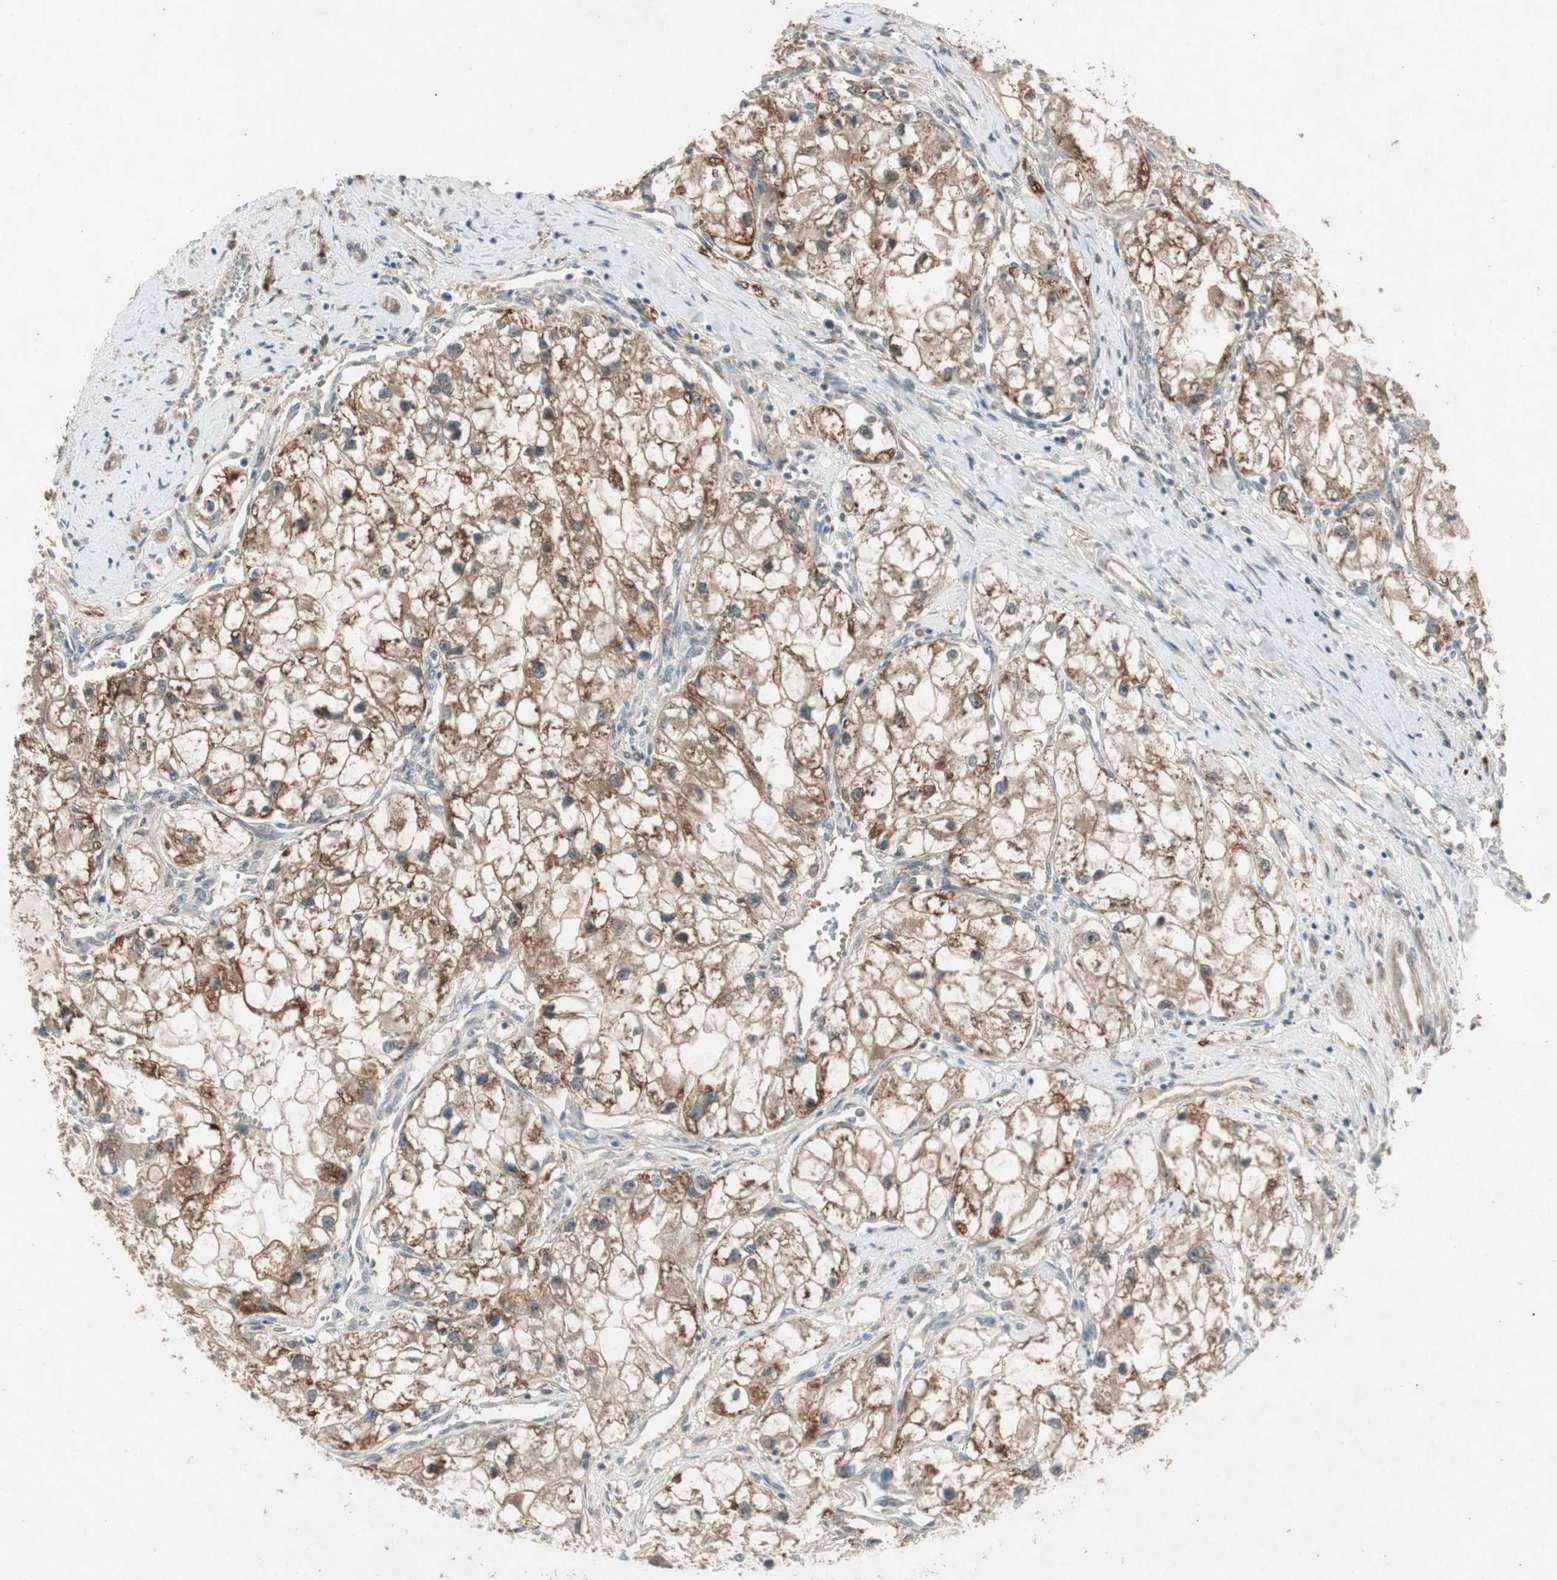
{"staining": {"intensity": "moderate", "quantity": ">75%", "location": "cytoplasmic/membranous"}, "tissue": "renal cancer", "cell_type": "Tumor cells", "image_type": "cancer", "snomed": [{"axis": "morphology", "description": "Adenocarcinoma, NOS"}, {"axis": "topography", "description": "Kidney"}], "caption": "Adenocarcinoma (renal) stained with DAB immunohistochemistry demonstrates medium levels of moderate cytoplasmic/membranous staining in approximately >75% of tumor cells.", "gene": "NCLN", "patient": {"sex": "female", "age": 70}}